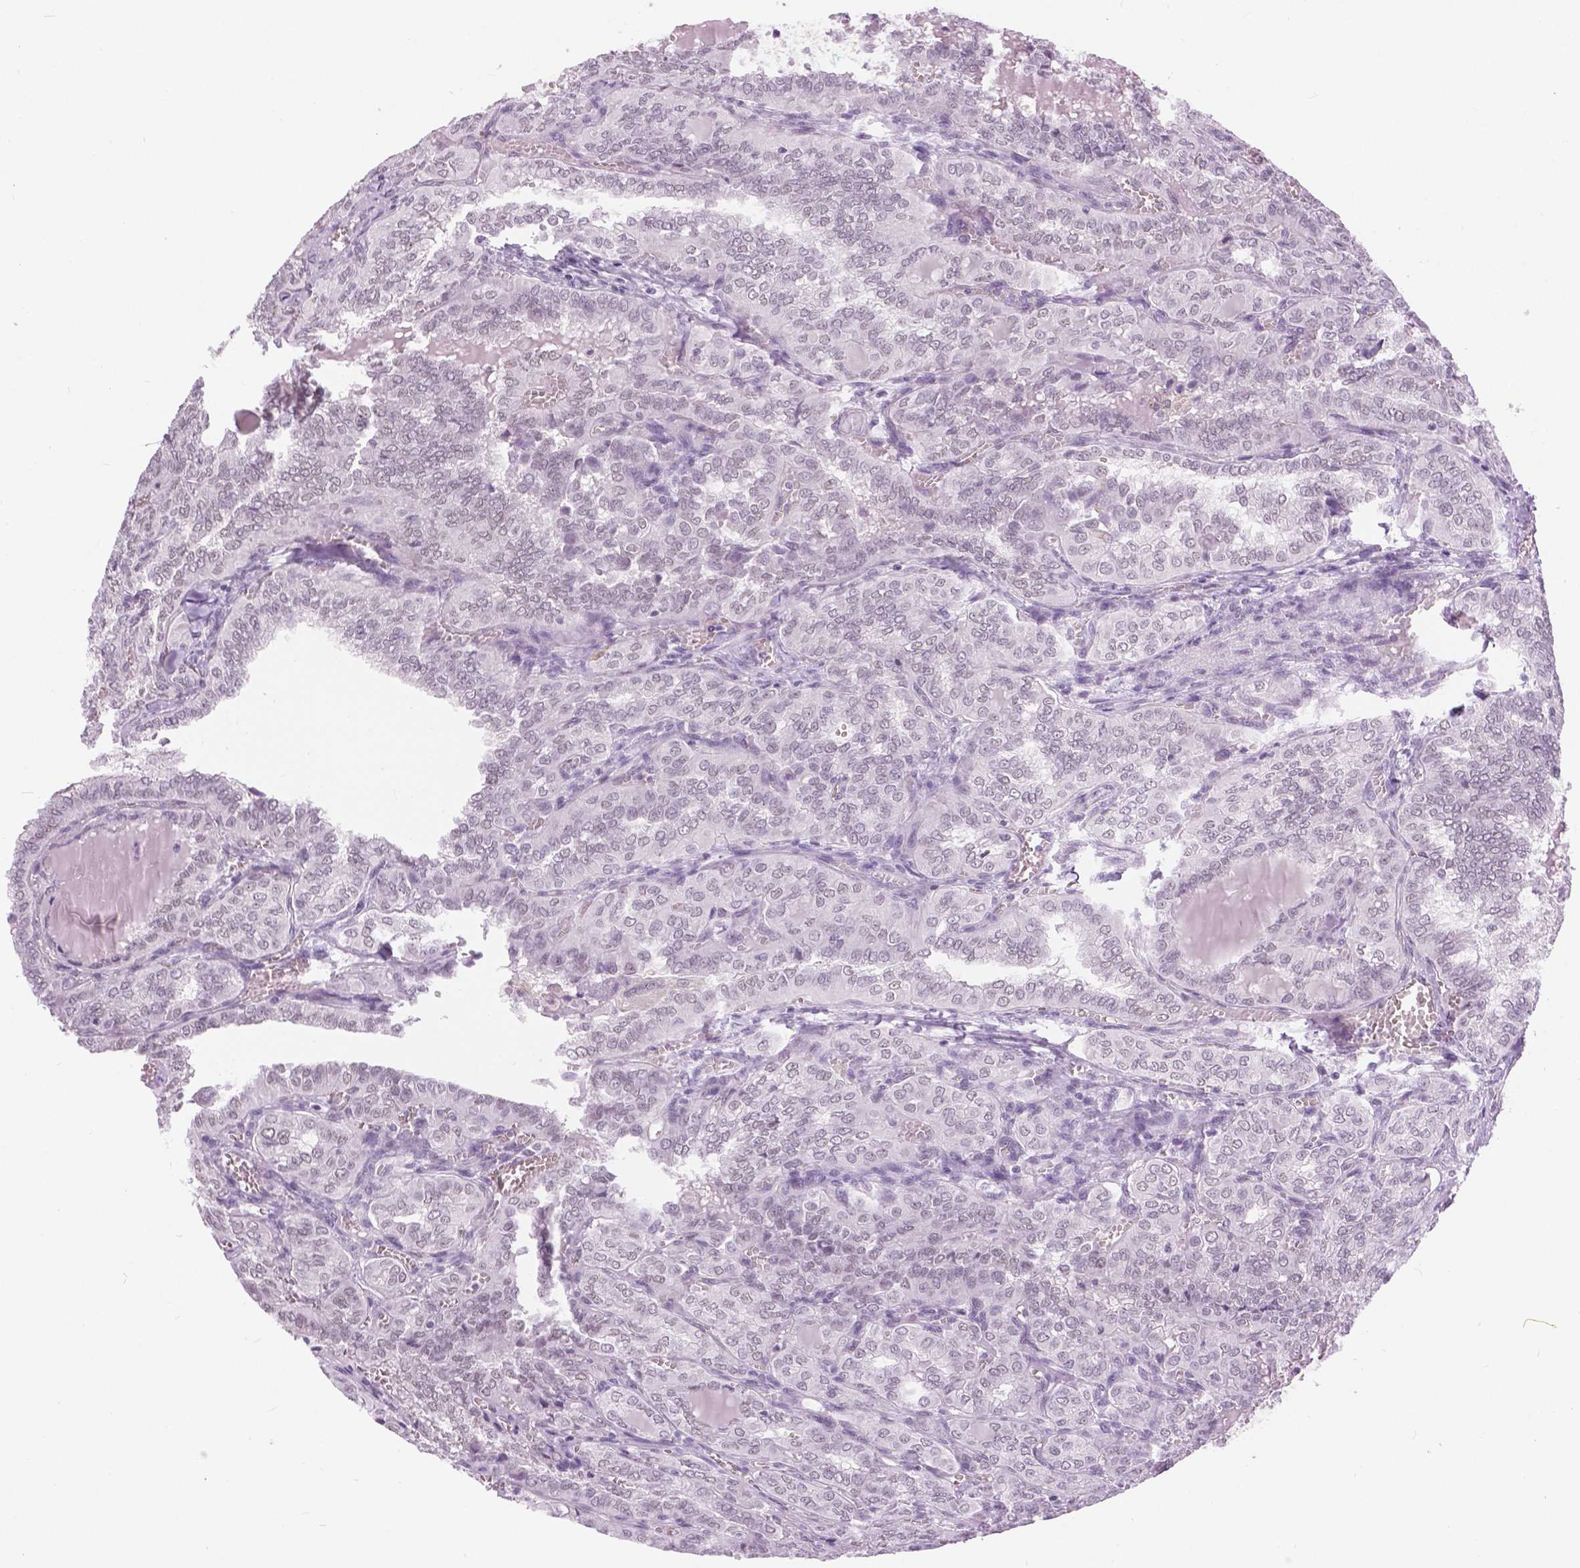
{"staining": {"intensity": "negative", "quantity": "none", "location": "none"}, "tissue": "thyroid cancer", "cell_type": "Tumor cells", "image_type": "cancer", "snomed": [{"axis": "morphology", "description": "Papillary adenocarcinoma, NOS"}, {"axis": "topography", "description": "Thyroid gland"}], "caption": "Tumor cells are negative for protein expression in human thyroid cancer (papillary adenocarcinoma). (DAB (3,3'-diaminobenzidine) immunohistochemistry with hematoxylin counter stain).", "gene": "MYOM1", "patient": {"sex": "female", "age": 41}}